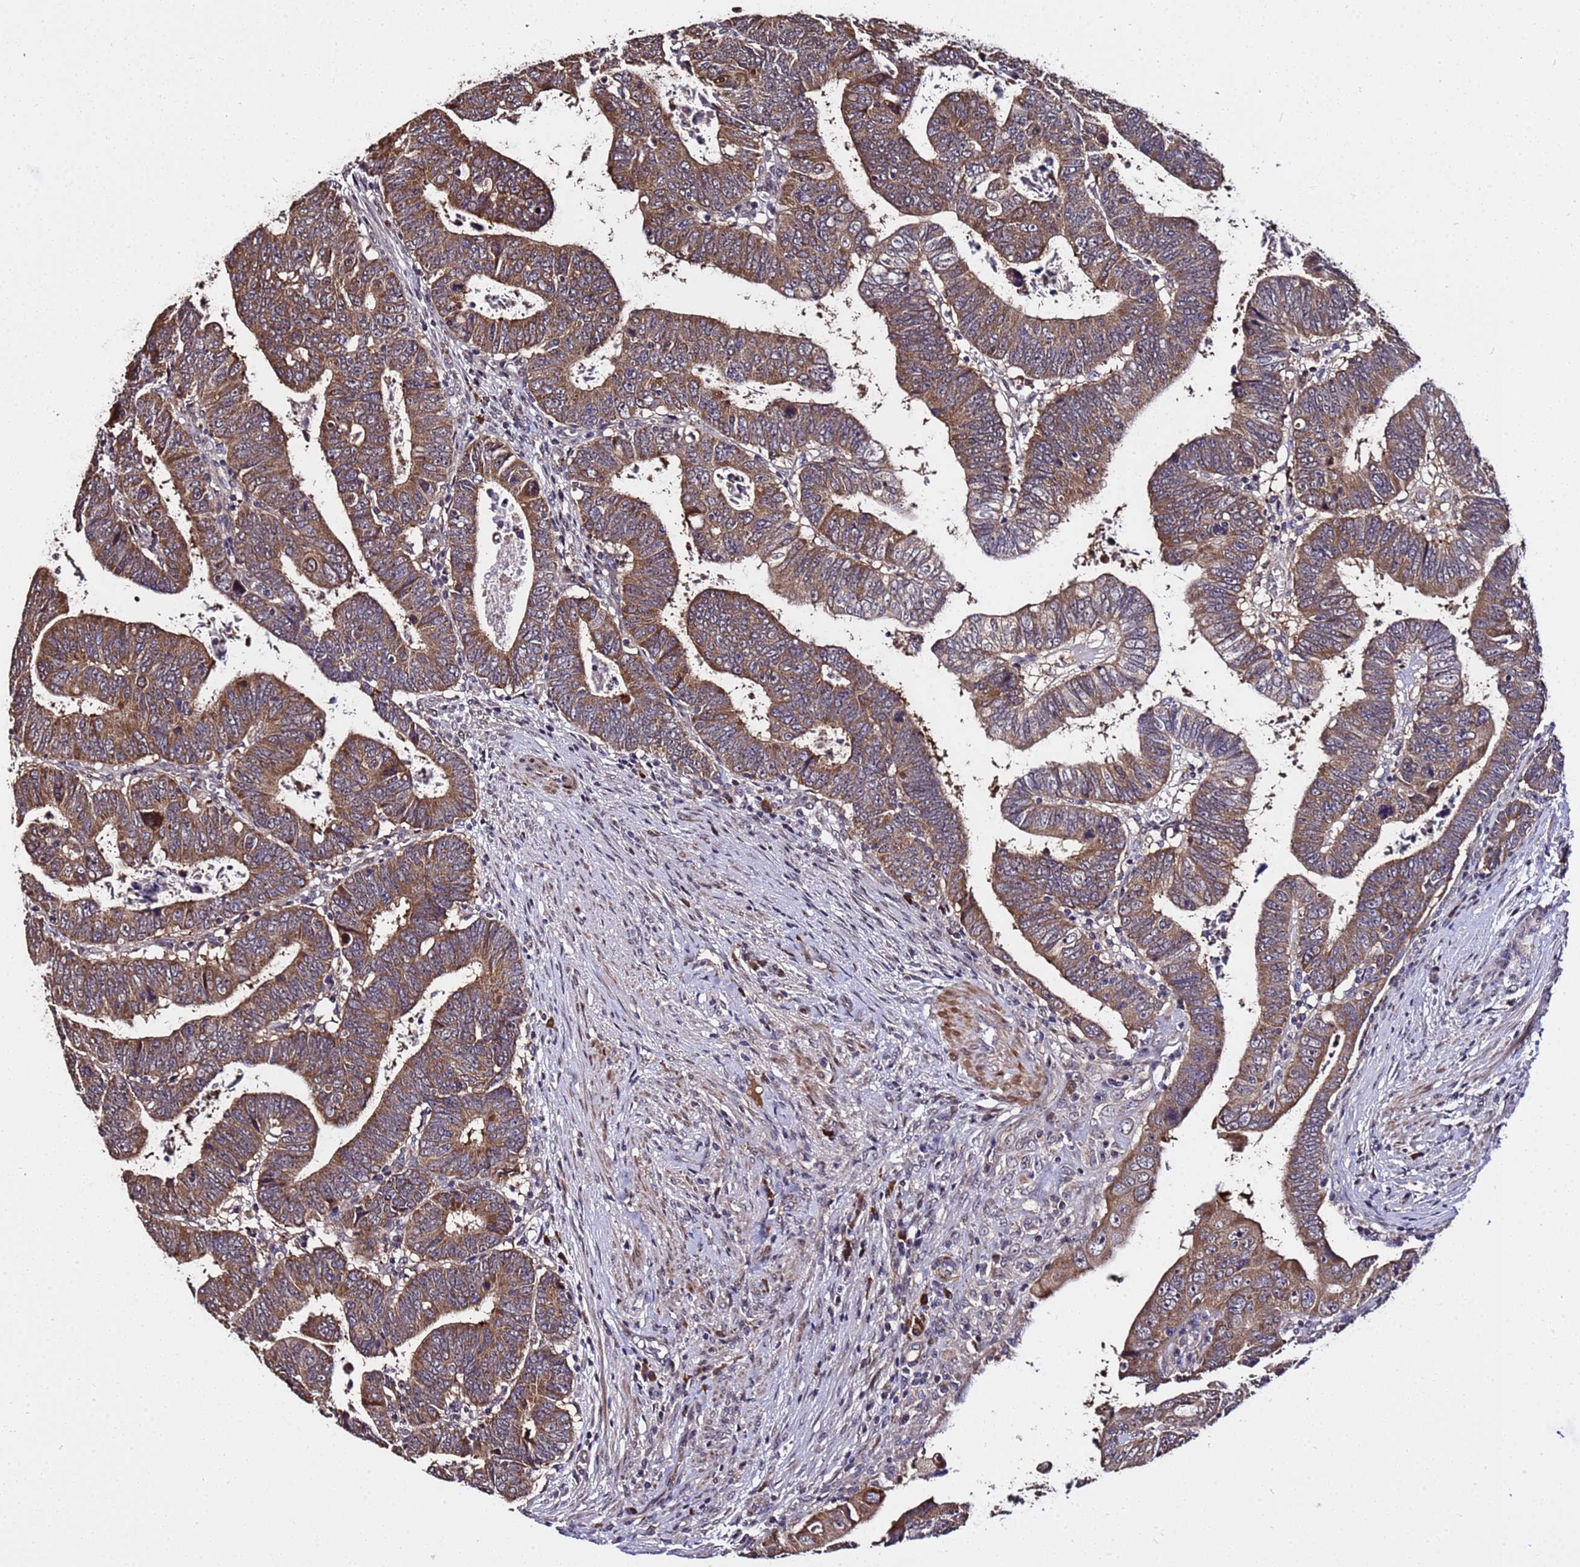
{"staining": {"intensity": "strong", "quantity": ">75%", "location": "cytoplasmic/membranous"}, "tissue": "colorectal cancer", "cell_type": "Tumor cells", "image_type": "cancer", "snomed": [{"axis": "morphology", "description": "Normal tissue, NOS"}, {"axis": "morphology", "description": "Adenocarcinoma, NOS"}, {"axis": "topography", "description": "Rectum"}], "caption": "DAB (3,3'-diaminobenzidine) immunohistochemical staining of colorectal cancer displays strong cytoplasmic/membranous protein staining in approximately >75% of tumor cells. The staining was performed using DAB, with brown indicating positive protein expression. Nuclei are stained blue with hematoxylin.", "gene": "WNK4", "patient": {"sex": "female", "age": 65}}